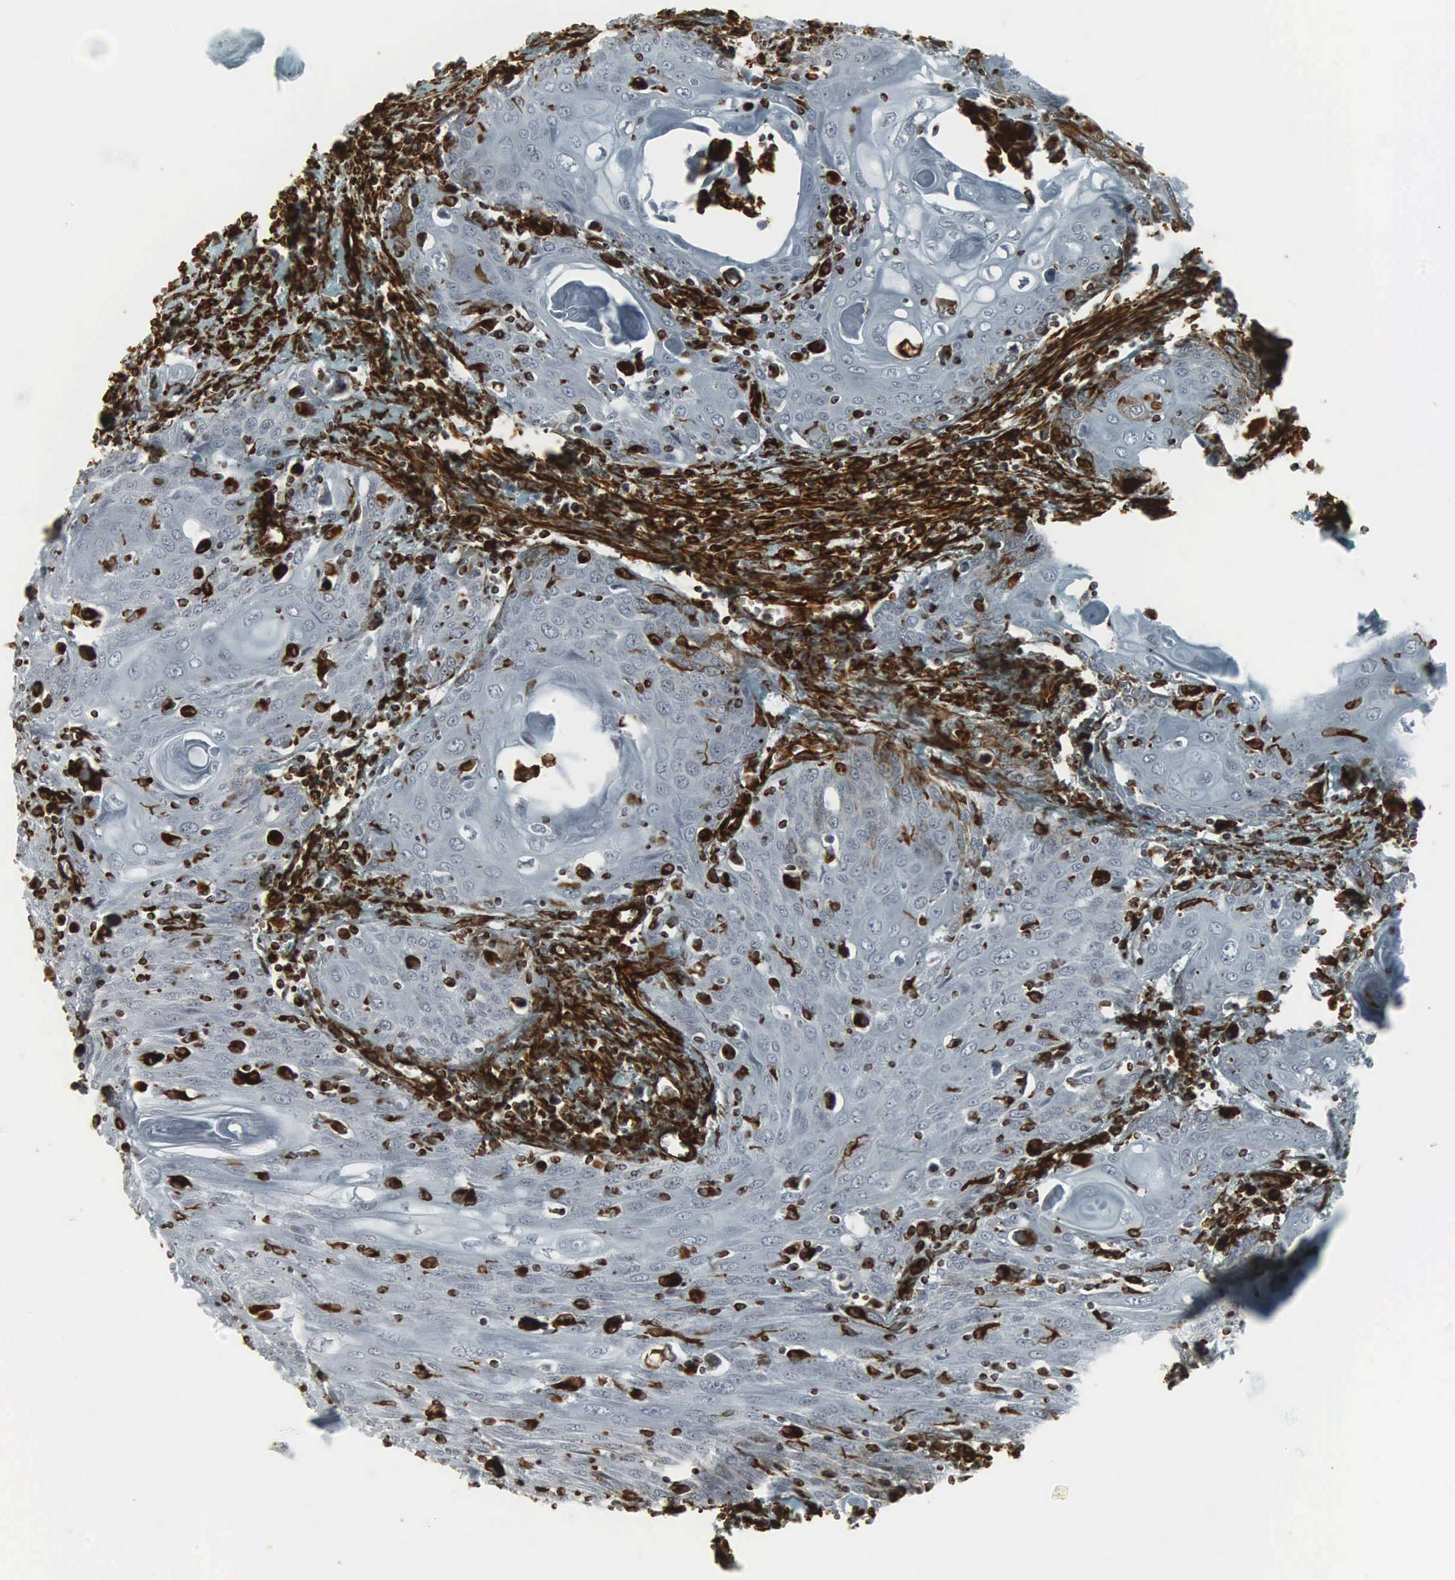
{"staining": {"intensity": "moderate", "quantity": "<25%", "location": "cytoplasmic/membranous,nuclear"}, "tissue": "cervical cancer", "cell_type": "Tumor cells", "image_type": "cancer", "snomed": [{"axis": "morphology", "description": "Squamous cell carcinoma, NOS"}, {"axis": "topography", "description": "Cervix"}], "caption": "A low amount of moderate cytoplasmic/membranous and nuclear expression is appreciated in approximately <25% of tumor cells in cervical cancer tissue.", "gene": "VIM", "patient": {"sex": "female", "age": 54}}